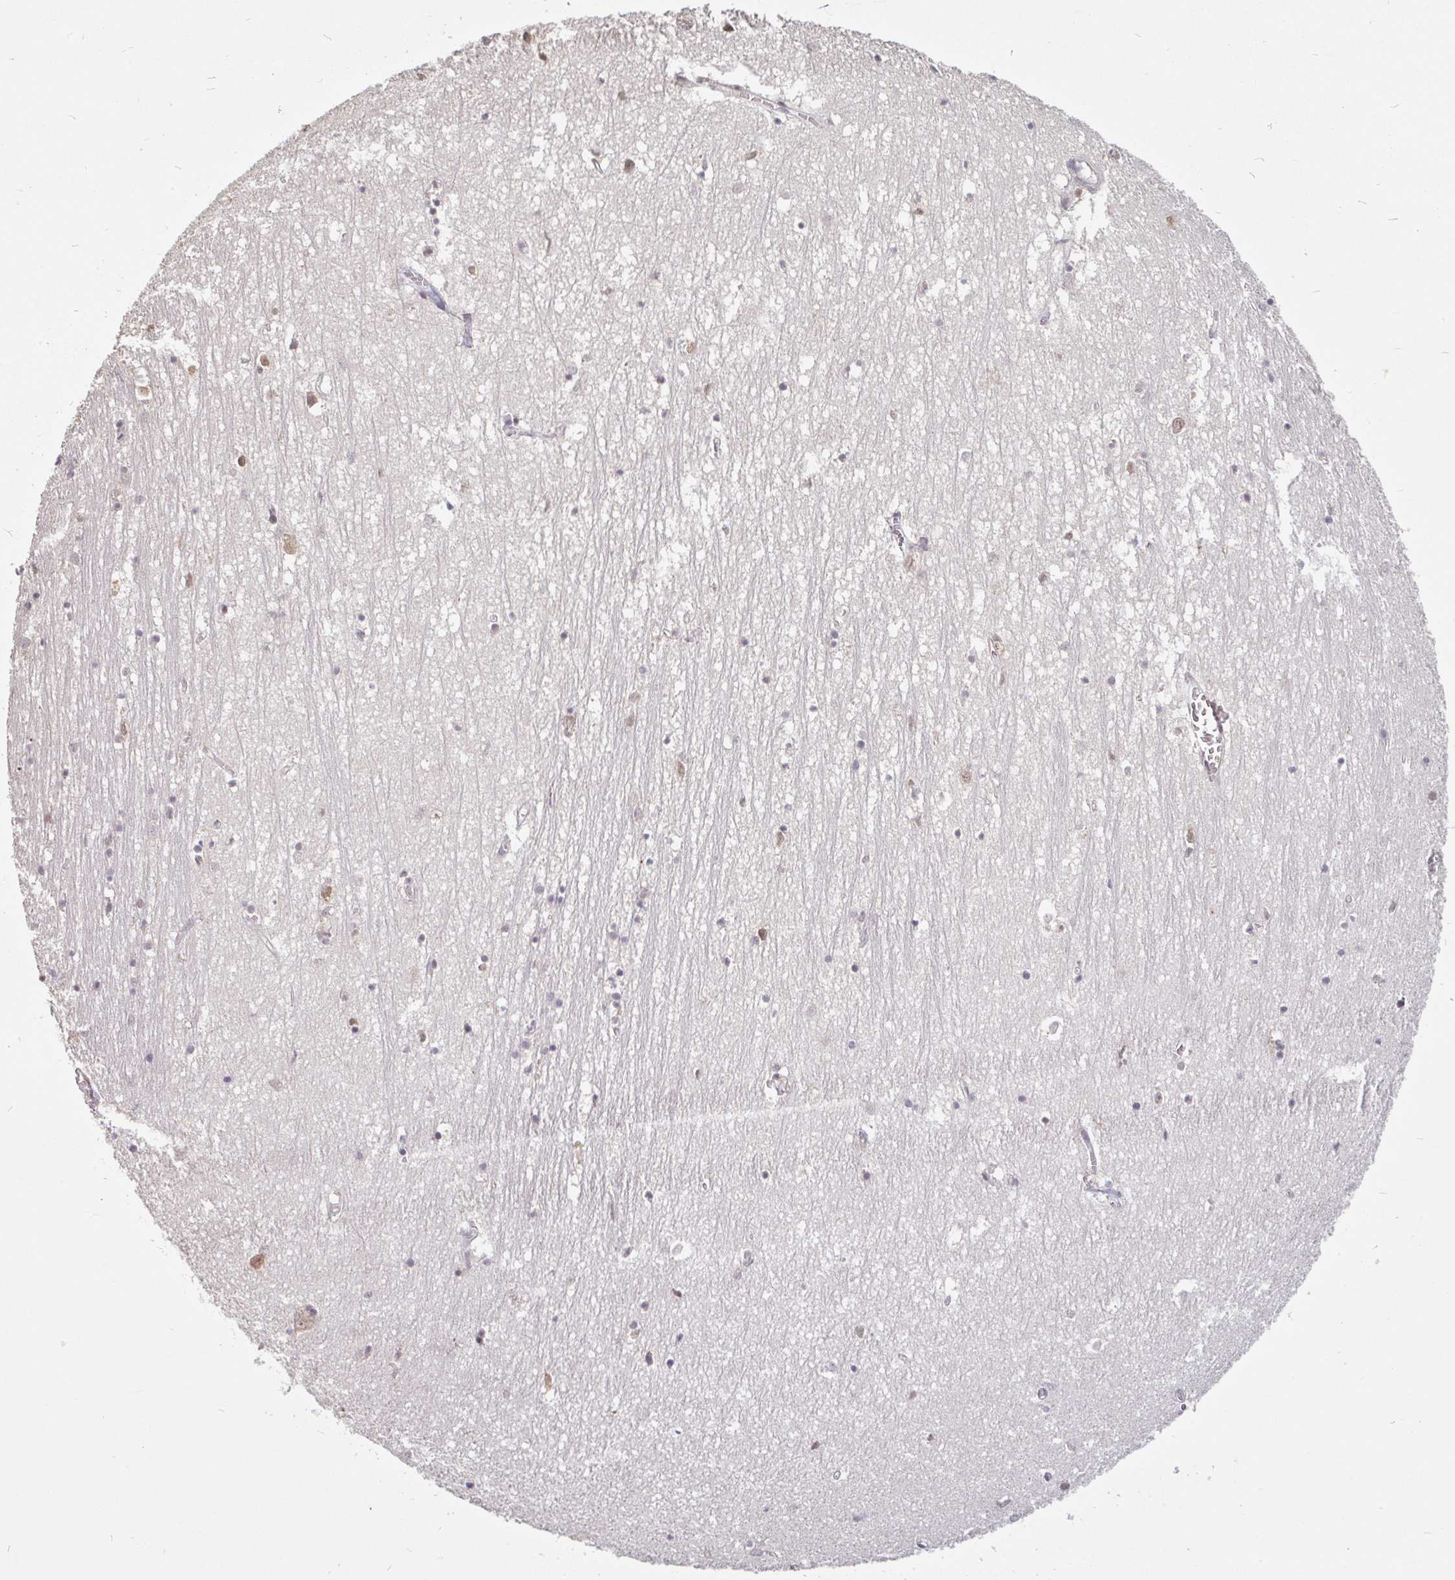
{"staining": {"intensity": "moderate", "quantity": "25%-75%", "location": "nuclear"}, "tissue": "hippocampus", "cell_type": "Glial cells", "image_type": "normal", "snomed": [{"axis": "morphology", "description": "Normal tissue, NOS"}, {"axis": "topography", "description": "Hippocampus"}], "caption": "This photomicrograph reveals normal hippocampus stained with immunohistochemistry (IHC) to label a protein in brown. The nuclear of glial cells show moderate positivity for the protein. Nuclei are counter-stained blue.", "gene": "DR1", "patient": {"sex": "female", "age": 64}}